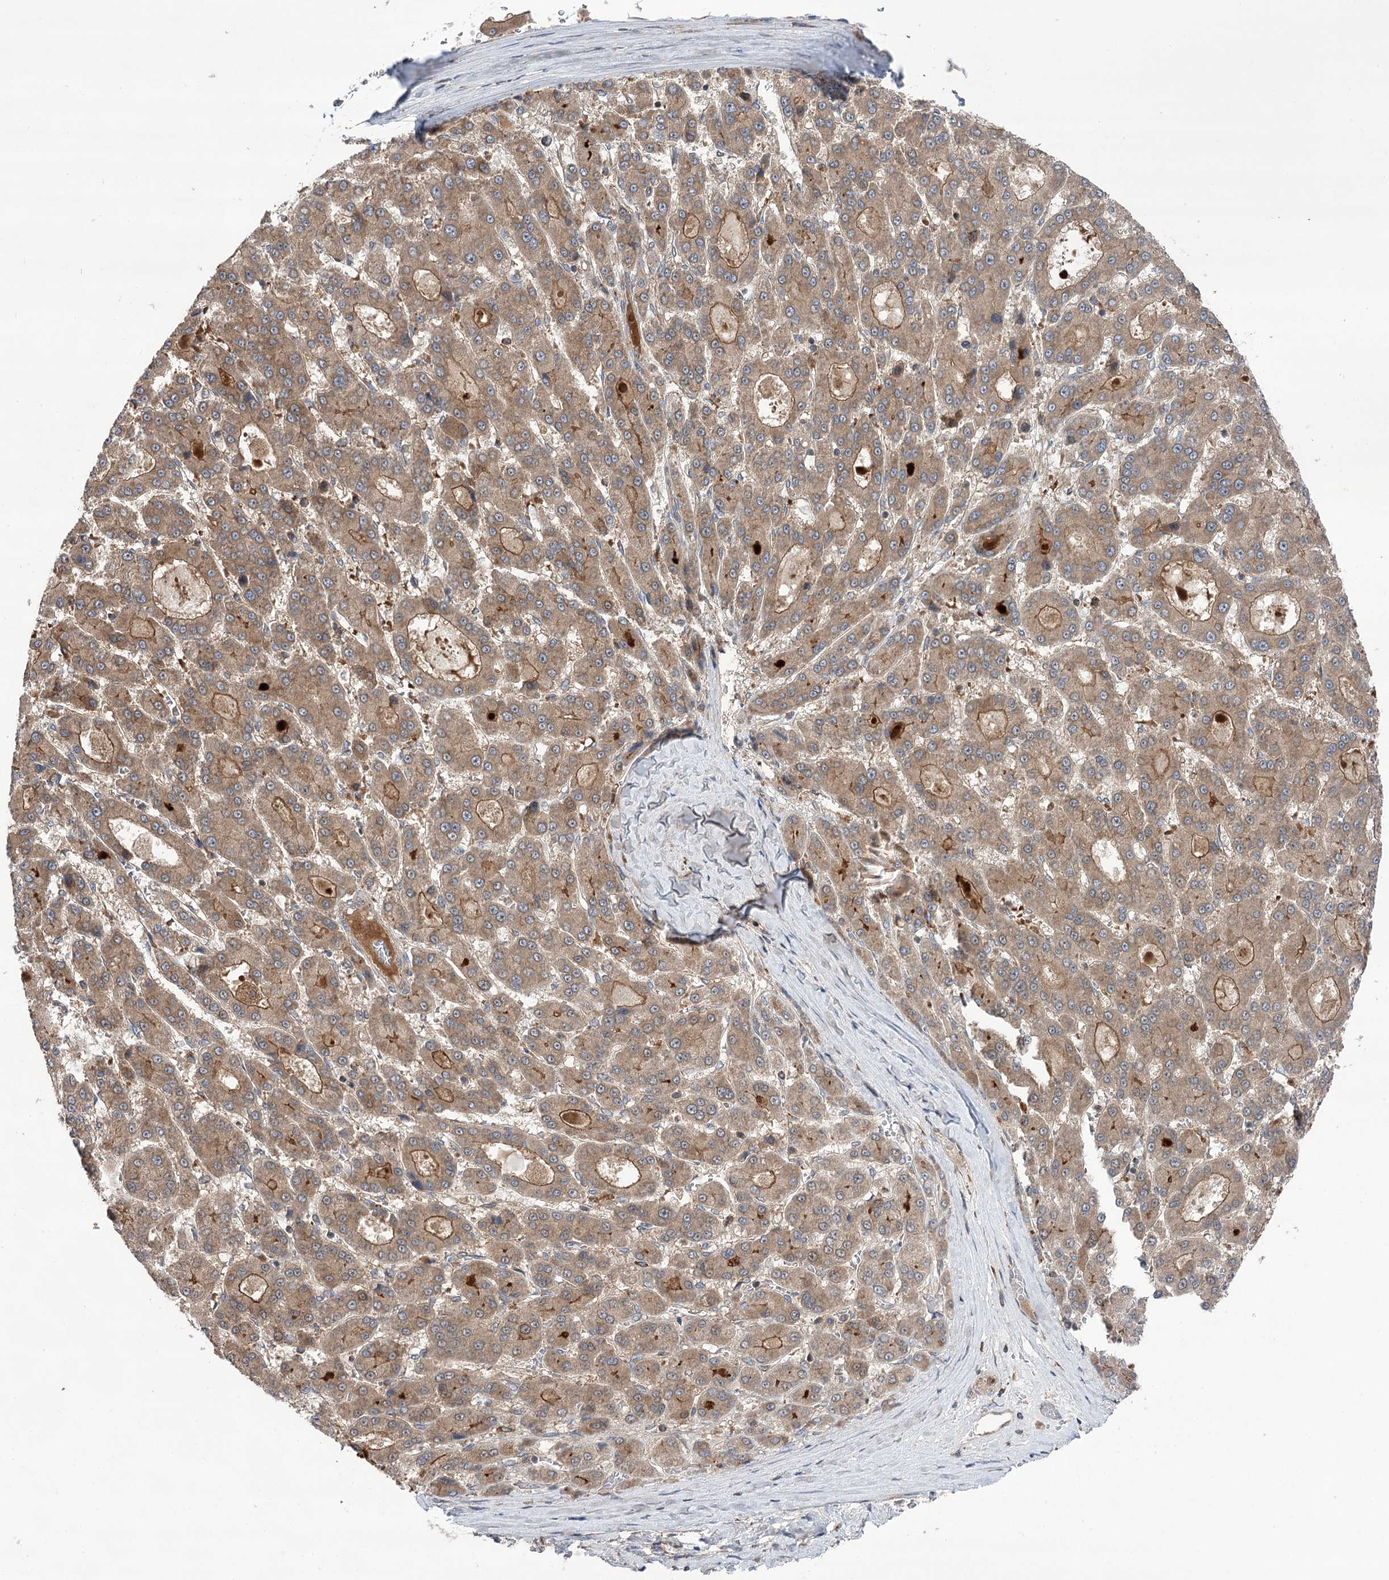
{"staining": {"intensity": "moderate", "quantity": ">75%", "location": "cytoplasmic/membranous"}, "tissue": "liver cancer", "cell_type": "Tumor cells", "image_type": "cancer", "snomed": [{"axis": "morphology", "description": "Carcinoma, Hepatocellular, NOS"}, {"axis": "topography", "description": "Liver"}], "caption": "Protein expression analysis of liver hepatocellular carcinoma exhibits moderate cytoplasmic/membranous staining in approximately >75% of tumor cells.", "gene": "VPS37B", "patient": {"sex": "male", "age": 70}}